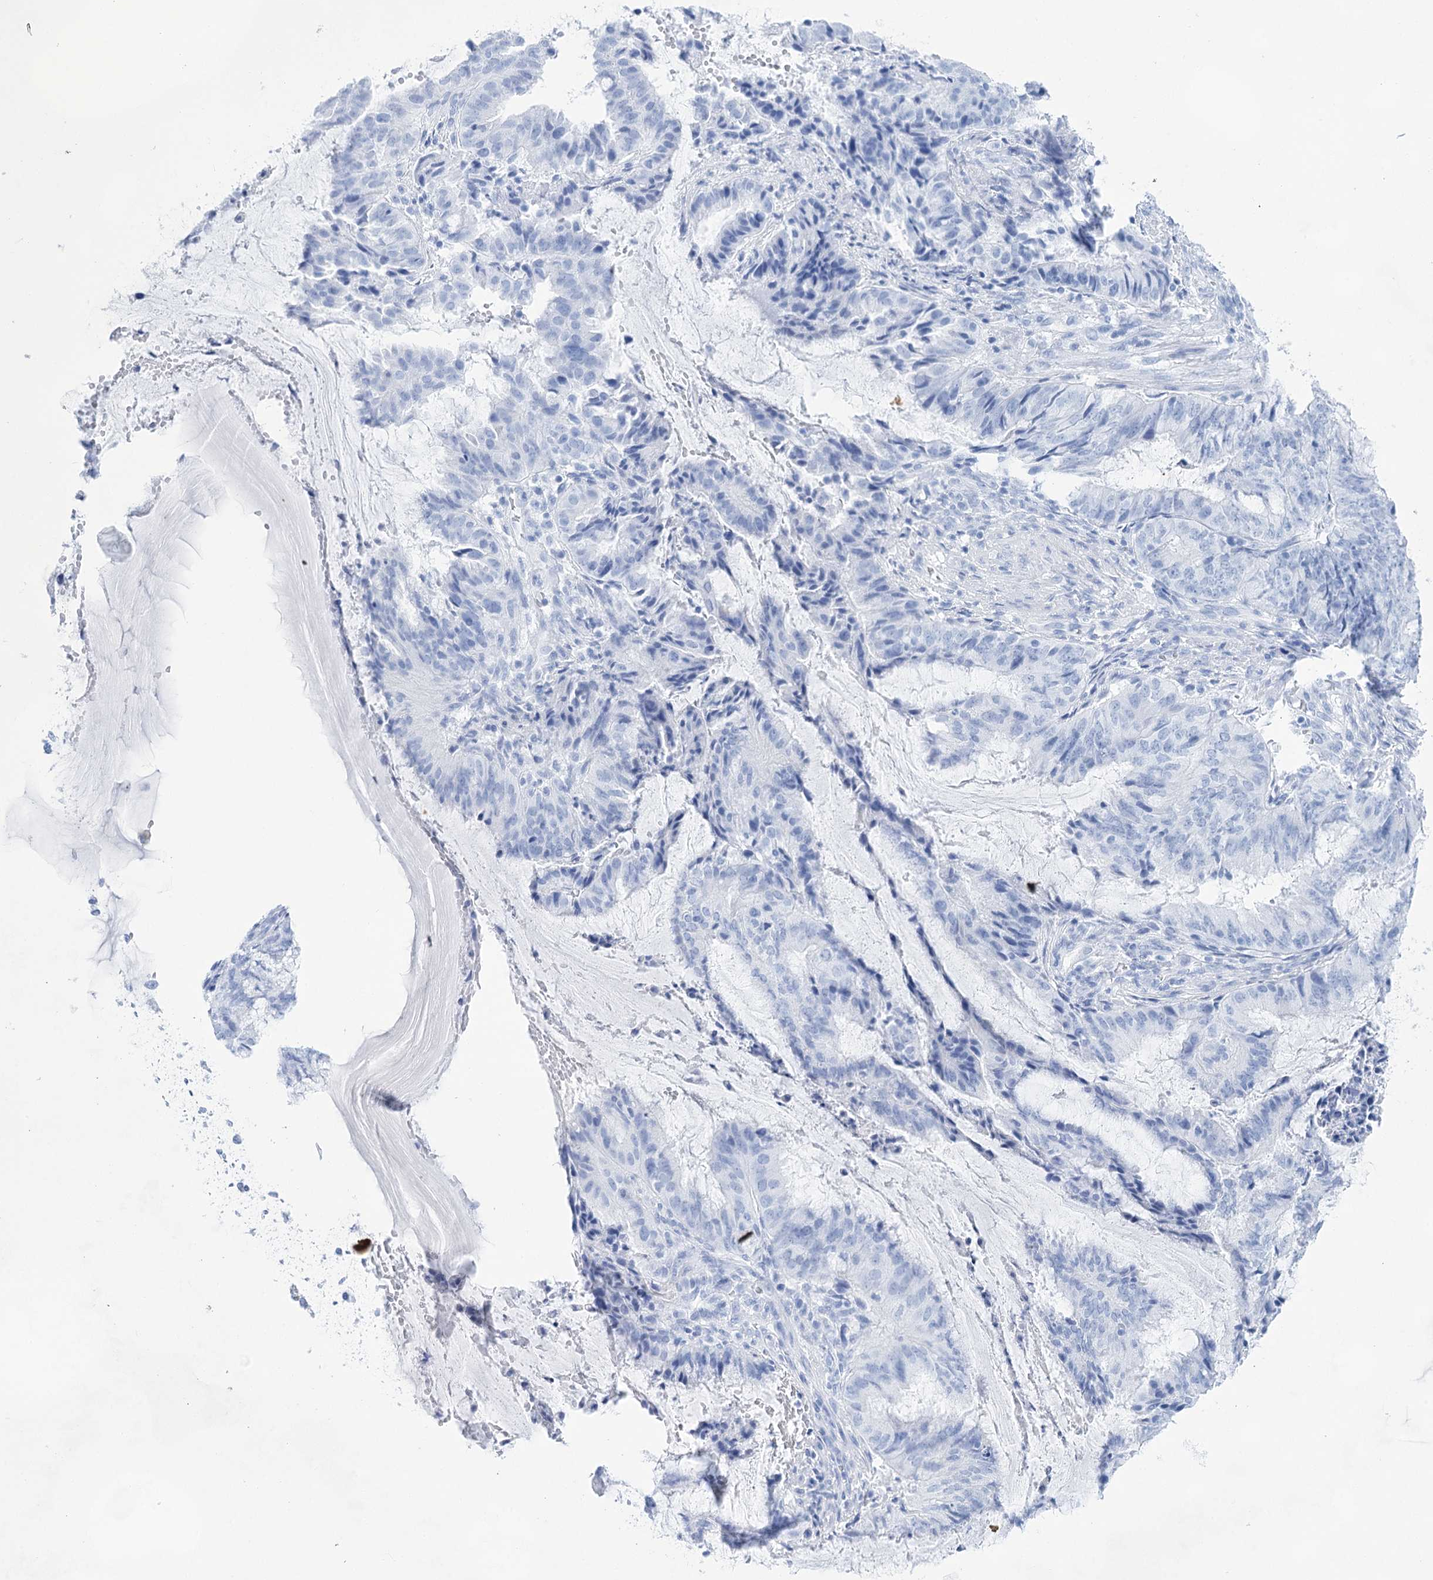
{"staining": {"intensity": "negative", "quantity": "none", "location": "none"}, "tissue": "endometrial cancer", "cell_type": "Tumor cells", "image_type": "cancer", "snomed": [{"axis": "morphology", "description": "Adenocarcinoma, NOS"}, {"axis": "topography", "description": "Endometrium"}], "caption": "Immunohistochemical staining of endometrial adenocarcinoma shows no significant expression in tumor cells.", "gene": "LALBA", "patient": {"sex": "female", "age": 51}}